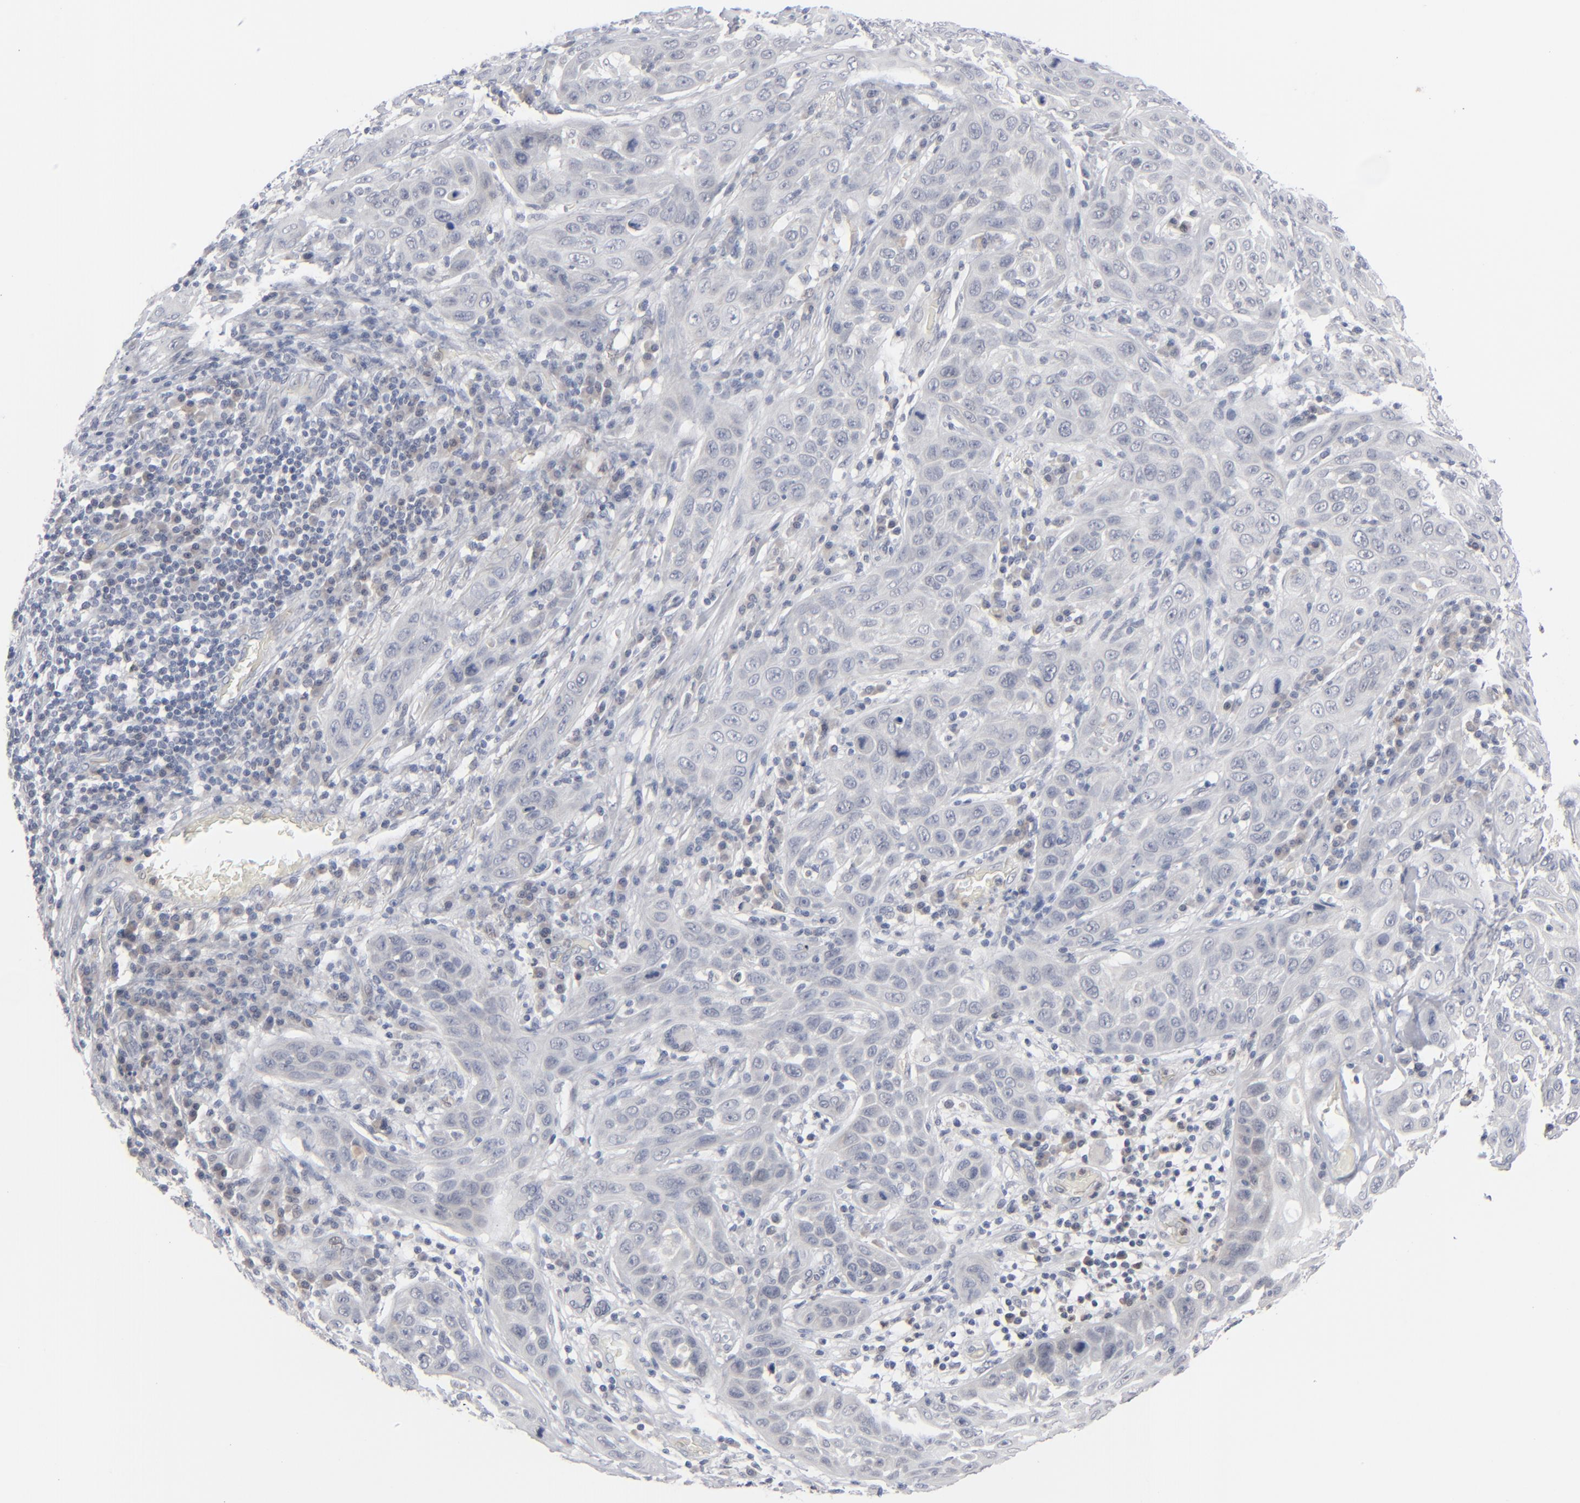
{"staining": {"intensity": "negative", "quantity": "none", "location": "none"}, "tissue": "skin cancer", "cell_type": "Tumor cells", "image_type": "cancer", "snomed": [{"axis": "morphology", "description": "Squamous cell carcinoma, NOS"}, {"axis": "topography", "description": "Skin"}], "caption": "This is an immunohistochemistry (IHC) photomicrograph of human skin squamous cell carcinoma. There is no expression in tumor cells.", "gene": "POF1B", "patient": {"sex": "male", "age": 84}}